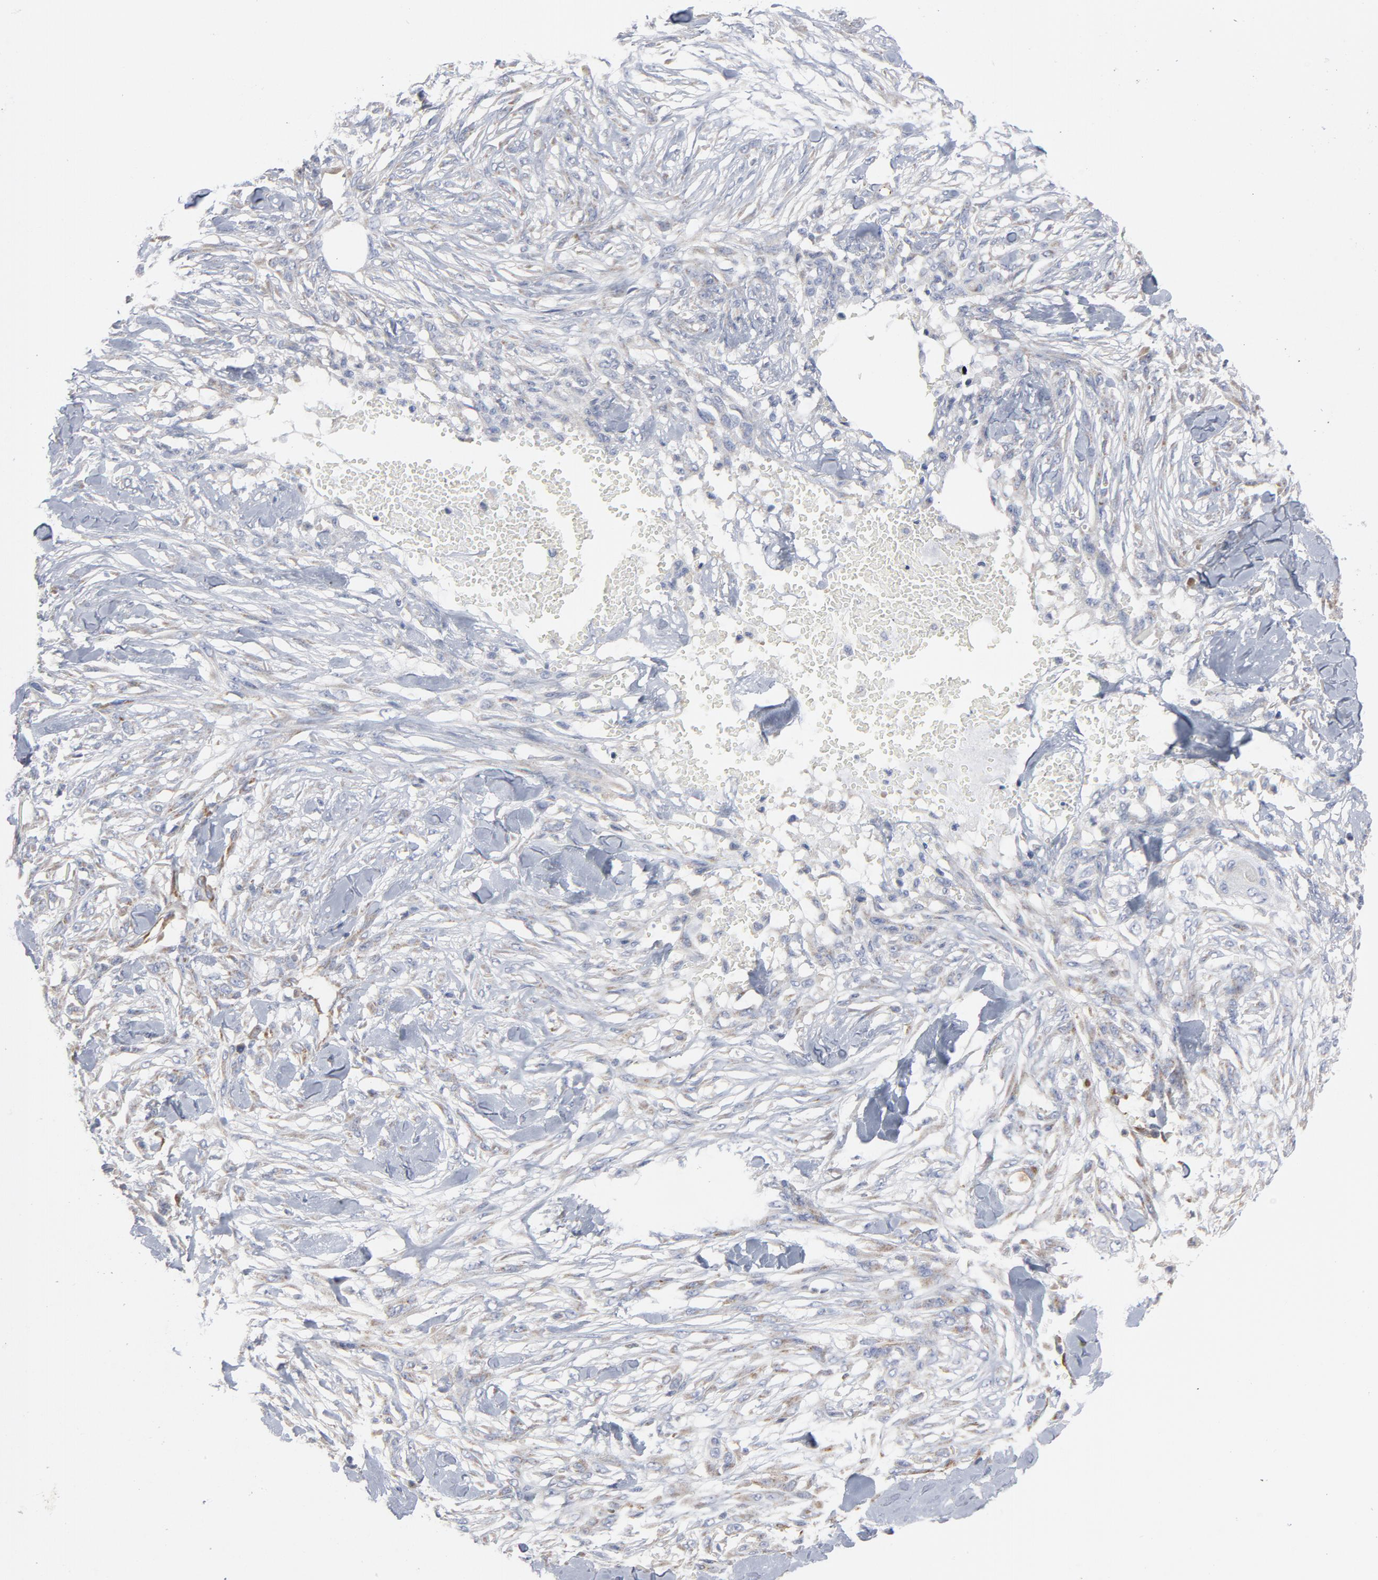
{"staining": {"intensity": "weak", "quantity": "<25%", "location": "cytoplasmic/membranous"}, "tissue": "skin cancer", "cell_type": "Tumor cells", "image_type": "cancer", "snomed": [{"axis": "morphology", "description": "Normal tissue, NOS"}, {"axis": "morphology", "description": "Squamous cell carcinoma, NOS"}, {"axis": "topography", "description": "Skin"}], "caption": "The micrograph exhibits no staining of tumor cells in squamous cell carcinoma (skin). (Brightfield microscopy of DAB IHC at high magnification).", "gene": "OXA1L", "patient": {"sex": "female", "age": 59}}